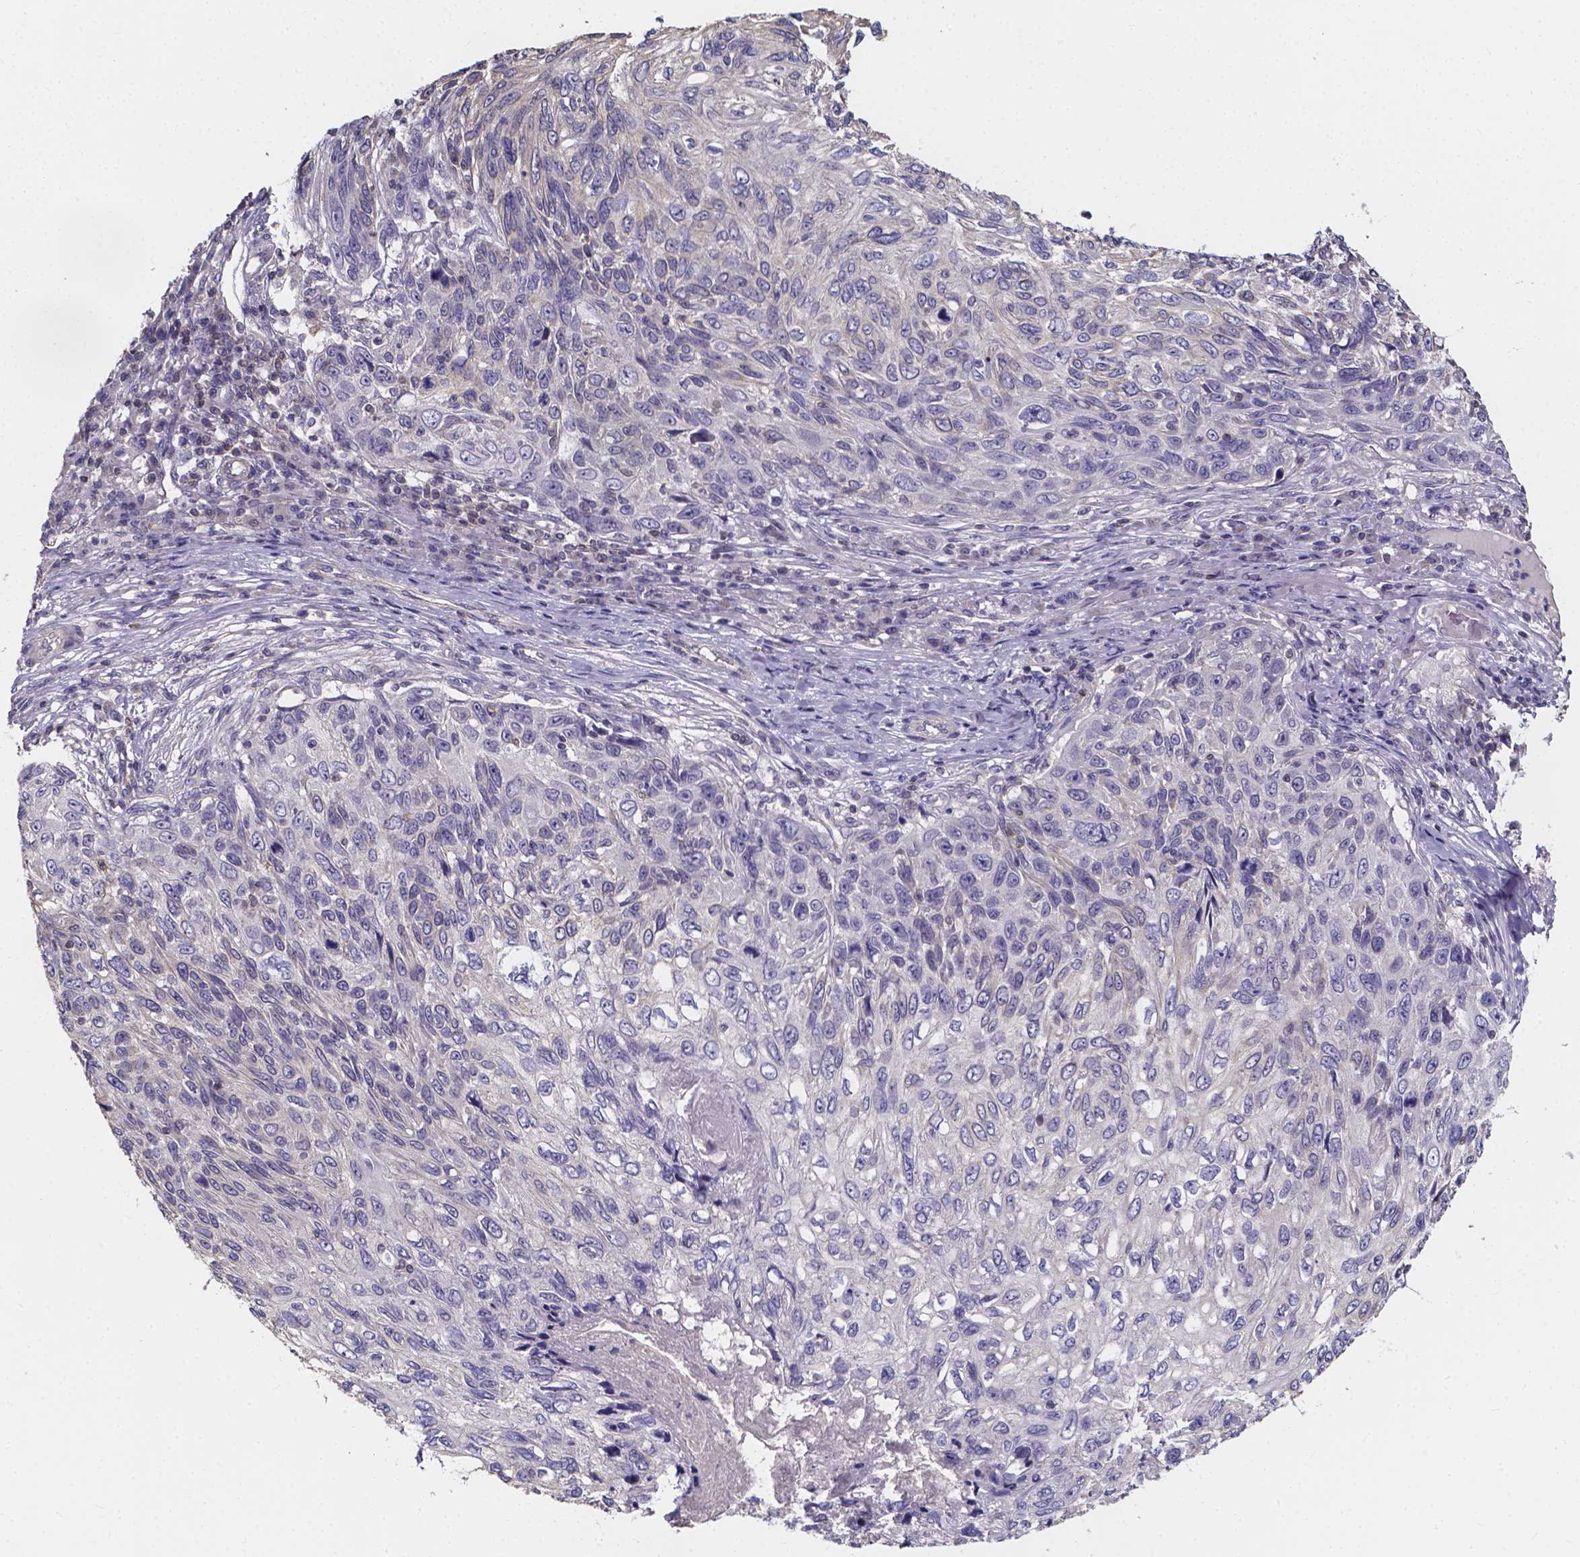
{"staining": {"intensity": "negative", "quantity": "none", "location": "none"}, "tissue": "skin cancer", "cell_type": "Tumor cells", "image_type": "cancer", "snomed": [{"axis": "morphology", "description": "Squamous cell carcinoma, NOS"}, {"axis": "topography", "description": "Skin"}], "caption": "Micrograph shows no protein positivity in tumor cells of squamous cell carcinoma (skin) tissue.", "gene": "THEMIS", "patient": {"sex": "male", "age": 92}}